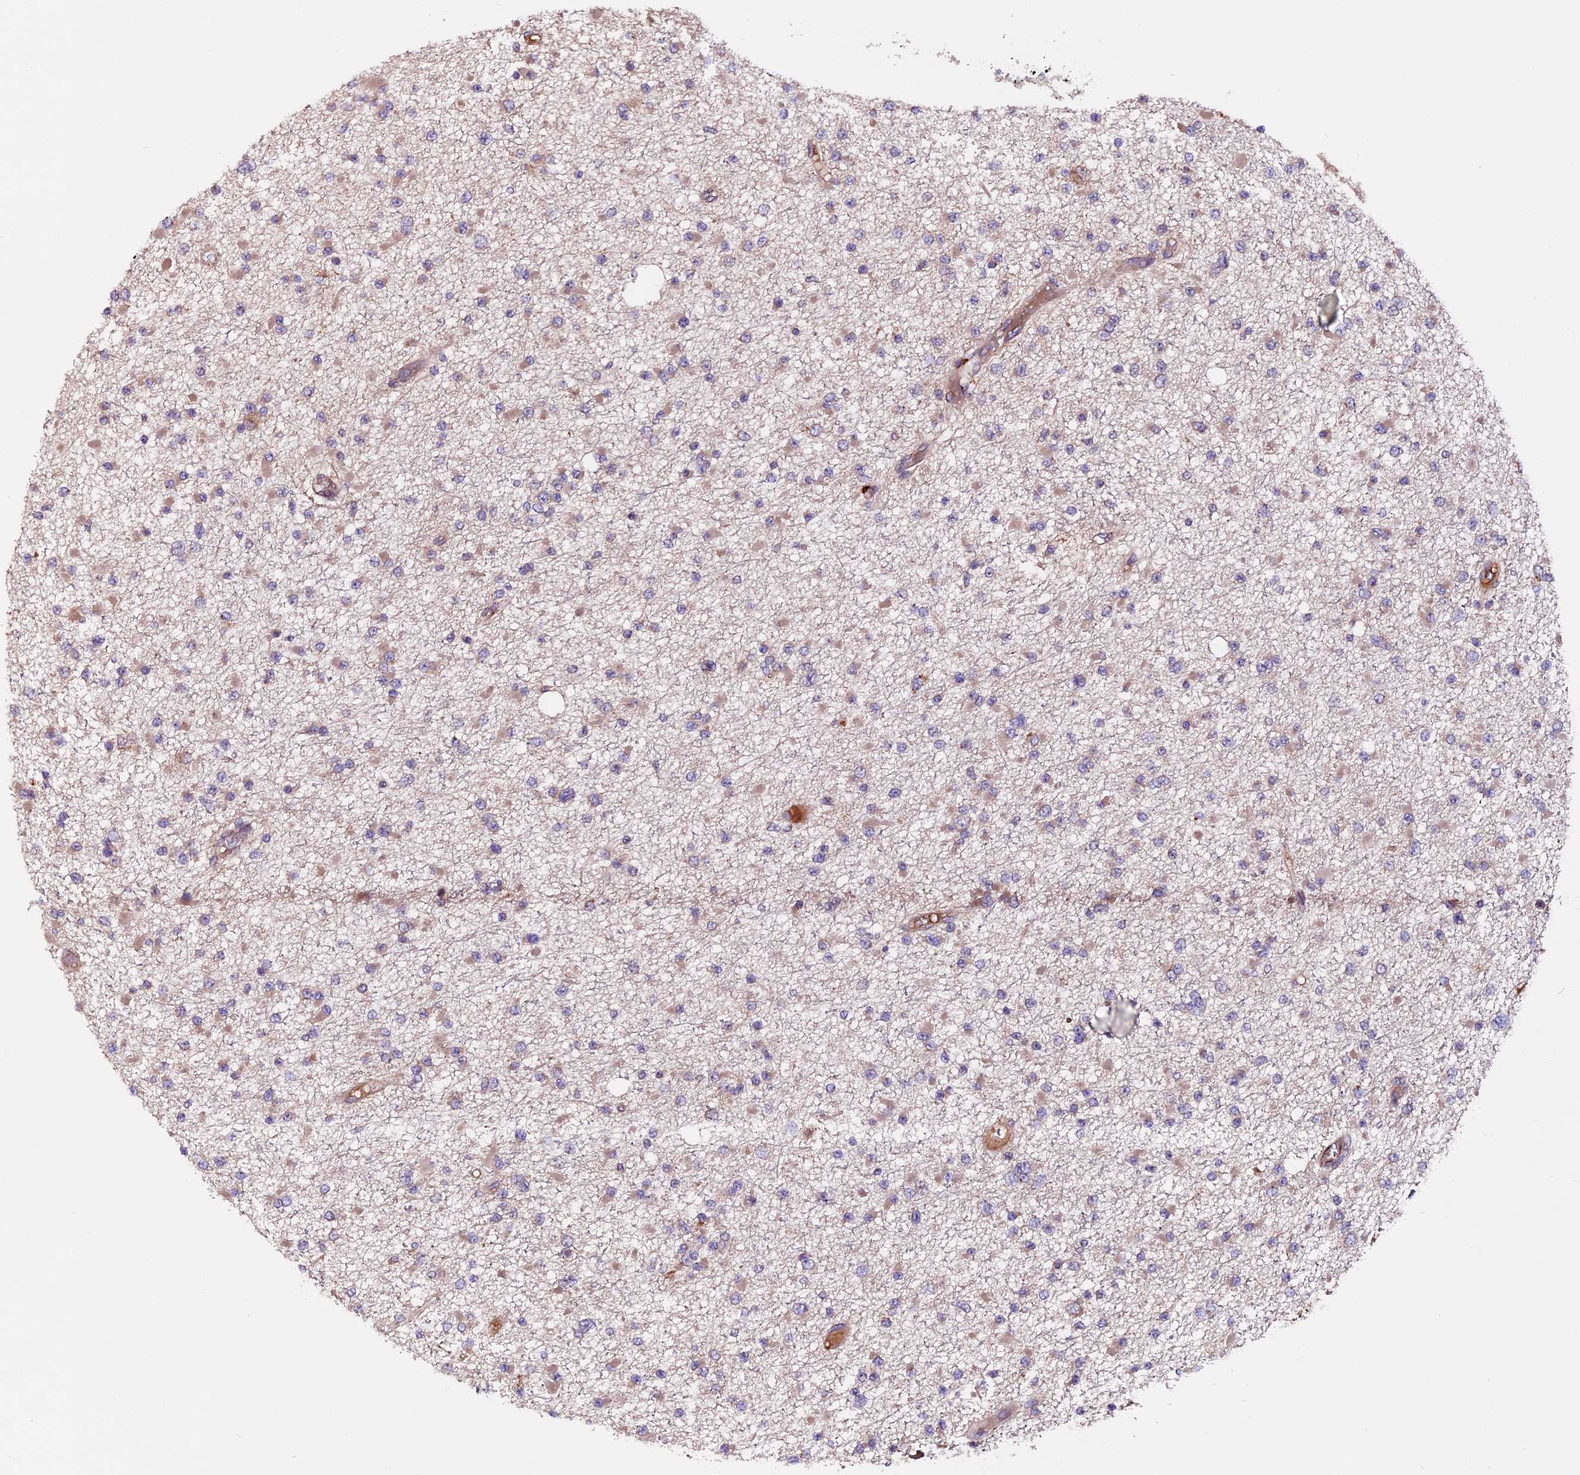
{"staining": {"intensity": "weak", "quantity": "<25%", "location": "cytoplasmic/membranous"}, "tissue": "glioma", "cell_type": "Tumor cells", "image_type": "cancer", "snomed": [{"axis": "morphology", "description": "Glioma, malignant, Low grade"}, {"axis": "topography", "description": "Brain"}], "caption": "This is an immunohistochemistry (IHC) image of human glioma. There is no positivity in tumor cells.", "gene": "ZNF598", "patient": {"sex": "female", "age": 22}}